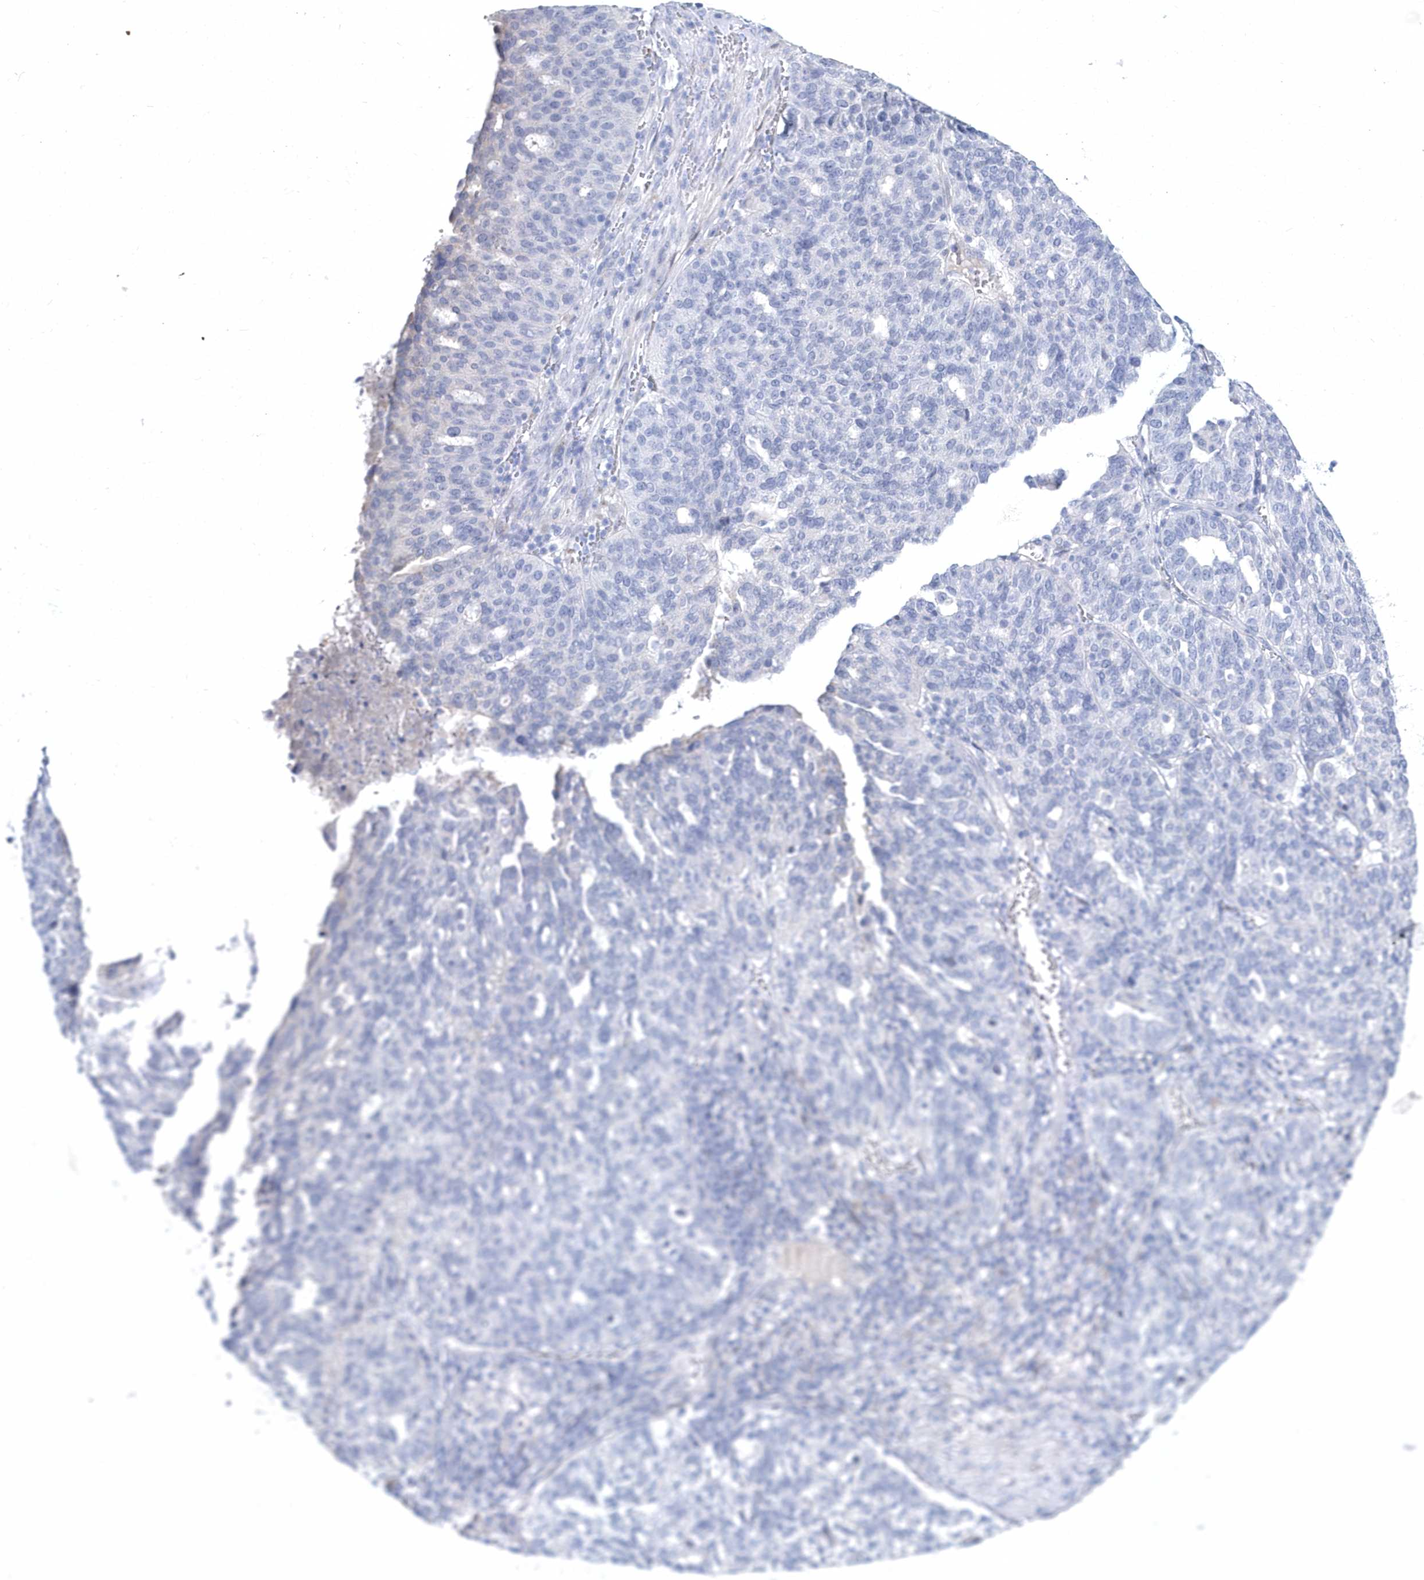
{"staining": {"intensity": "negative", "quantity": "none", "location": "none"}, "tissue": "ovarian cancer", "cell_type": "Tumor cells", "image_type": "cancer", "snomed": [{"axis": "morphology", "description": "Cystadenocarcinoma, serous, NOS"}, {"axis": "topography", "description": "Ovary"}], "caption": "High magnification brightfield microscopy of ovarian cancer (serous cystadenocarcinoma) stained with DAB (brown) and counterstained with hematoxylin (blue): tumor cells show no significant positivity.", "gene": "SPINK7", "patient": {"sex": "female", "age": 59}}